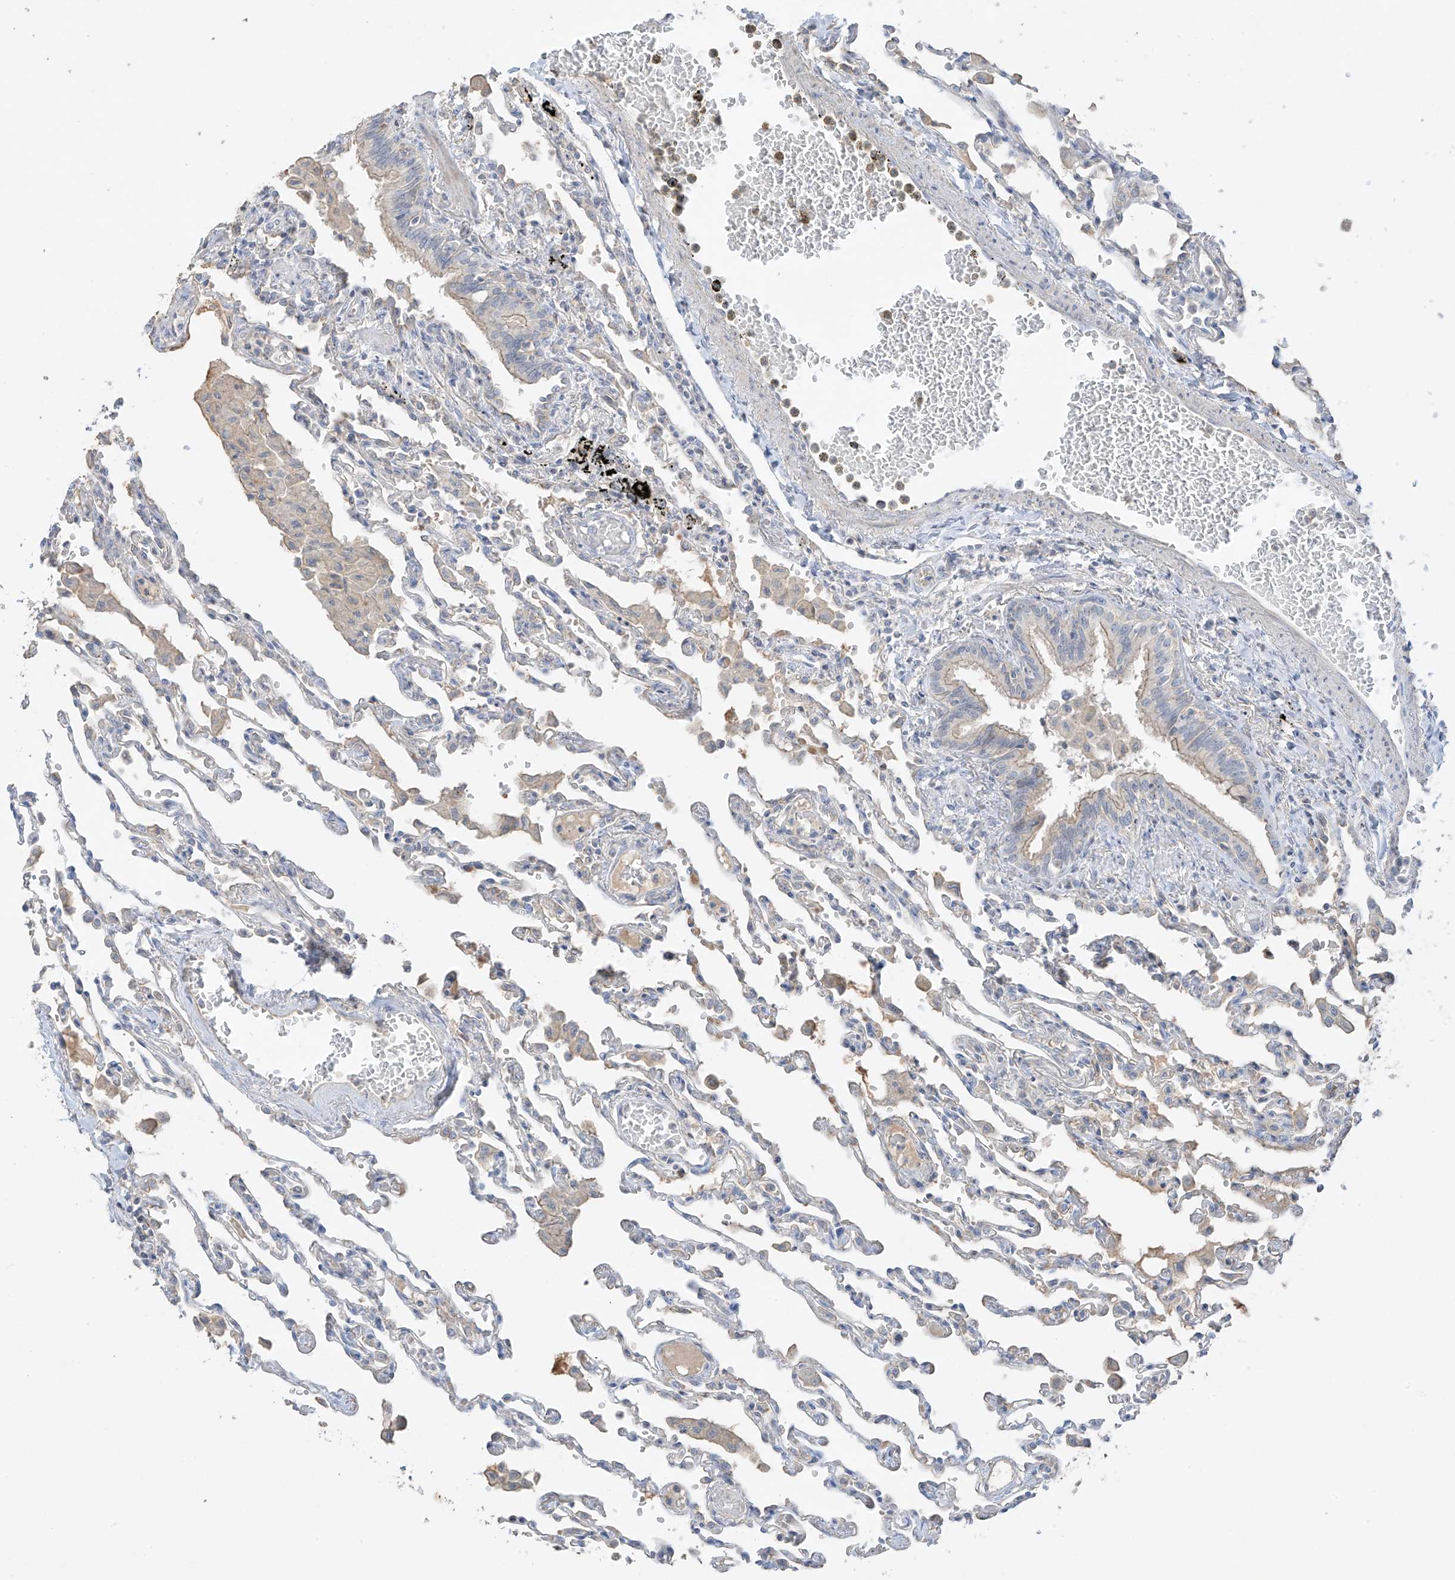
{"staining": {"intensity": "negative", "quantity": "none", "location": "none"}, "tissue": "lung", "cell_type": "Alveolar cells", "image_type": "normal", "snomed": [{"axis": "morphology", "description": "Normal tissue, NOS"}, {"axis": "topography", "description": "Bronchus"}, {"axis": "topography", "description": "Lung"}], "caption": "An immunohistochemistry (IHC) image of normal lung is shown. There is no staining in alveolar cells of lung.", "gene": "ZBTB41", "patient": {"sex": "female", "age": 49}}